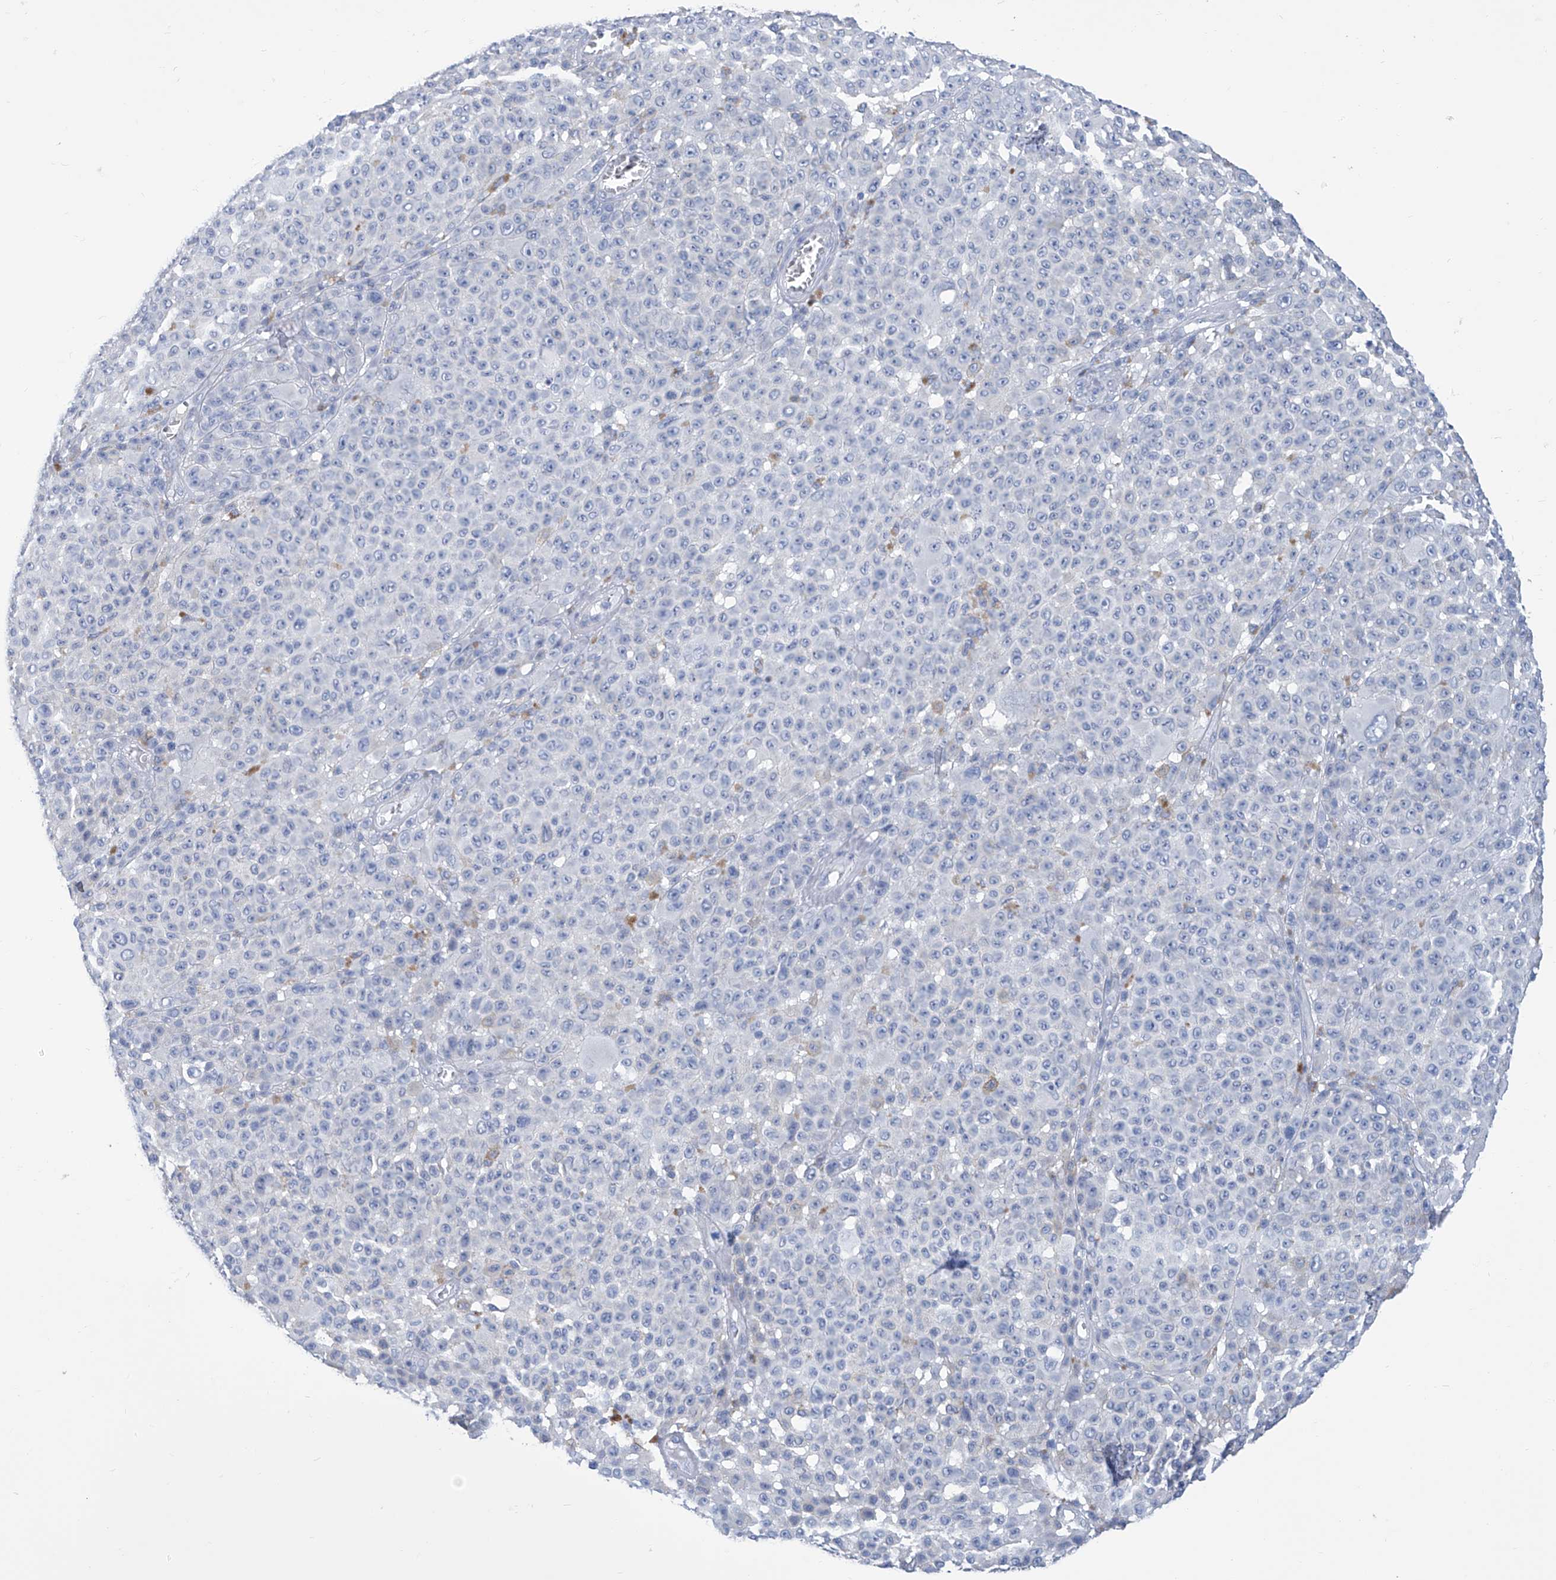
{"staining": {"intensity": "negative", "quantity": "none", "location": "none"}, "tissue": "melanoma", "cell_type": "Tumor cells", "image_type": "cancer", "snomed": [{"axis": "morphology", "description": "Malignant melanoma, NOS"}, {"axis": "topography", "description": "Skin"}], "caption": "Micrograph shows no significant protein staining in tumor cells of melanoma.", "gene": "IMPA2", "patient": {"sex": "female", "age": 94}}